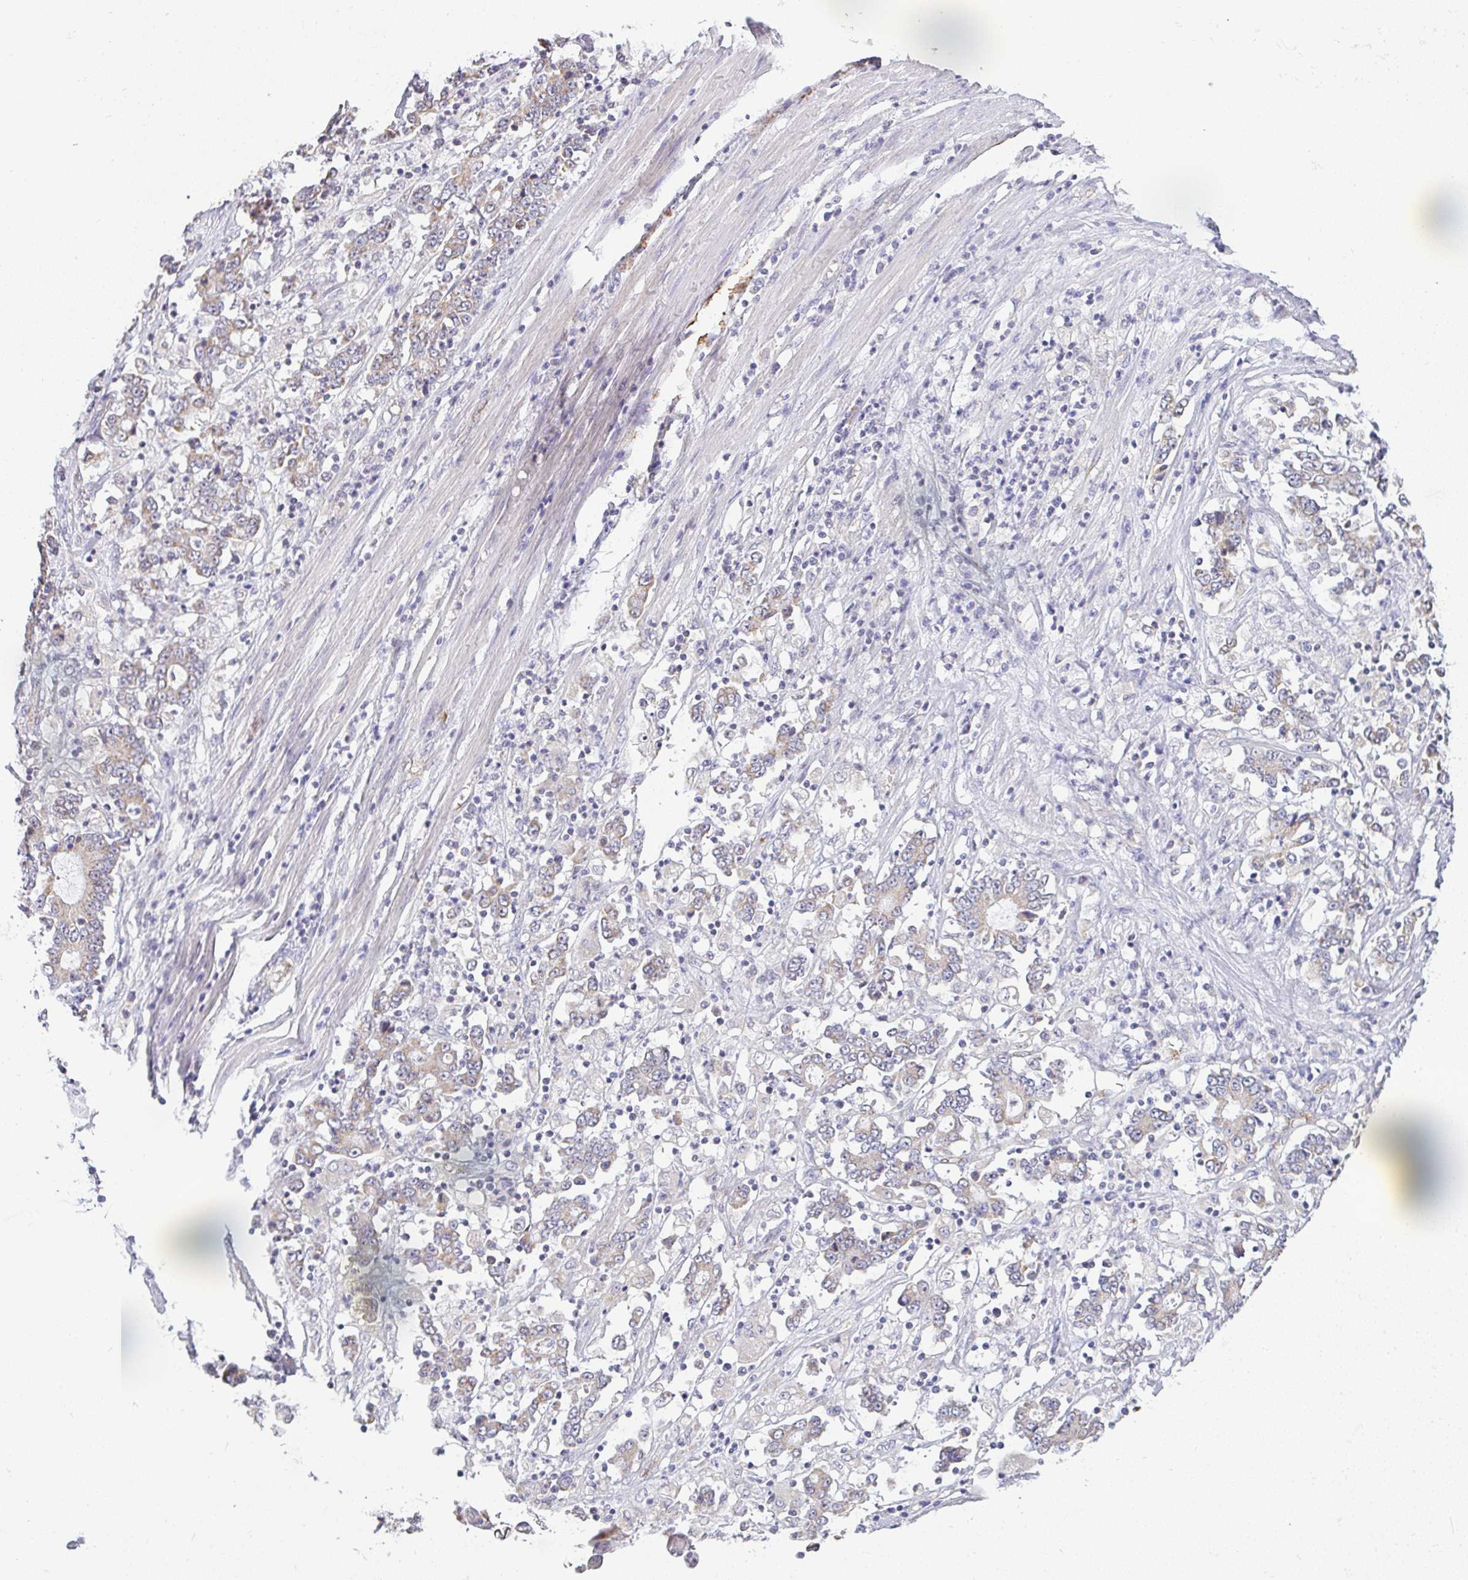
{"staining": {"intensity": "weak", "quantity": "<25%", "location": "cytoplasmic/membranous"}, "tissue": "stomach cancer", "cell_type": "Tumor cells", "image_type": "cancer", "snomed": [{"axis": "morphology", "description": "Adenocarcinoma, NOS"}, {"axis": "topography", "description": "Stomach, upper"}], "caption": "Immunohistochemistry (IHC) image of neoplastic tissue: human adenocarcinoma (stomach) stained with DAB demonstrates no significant protein positivity in tumor cells.", "gene": "PLCD4", "patient": {"sex": "male", "age": 68}}